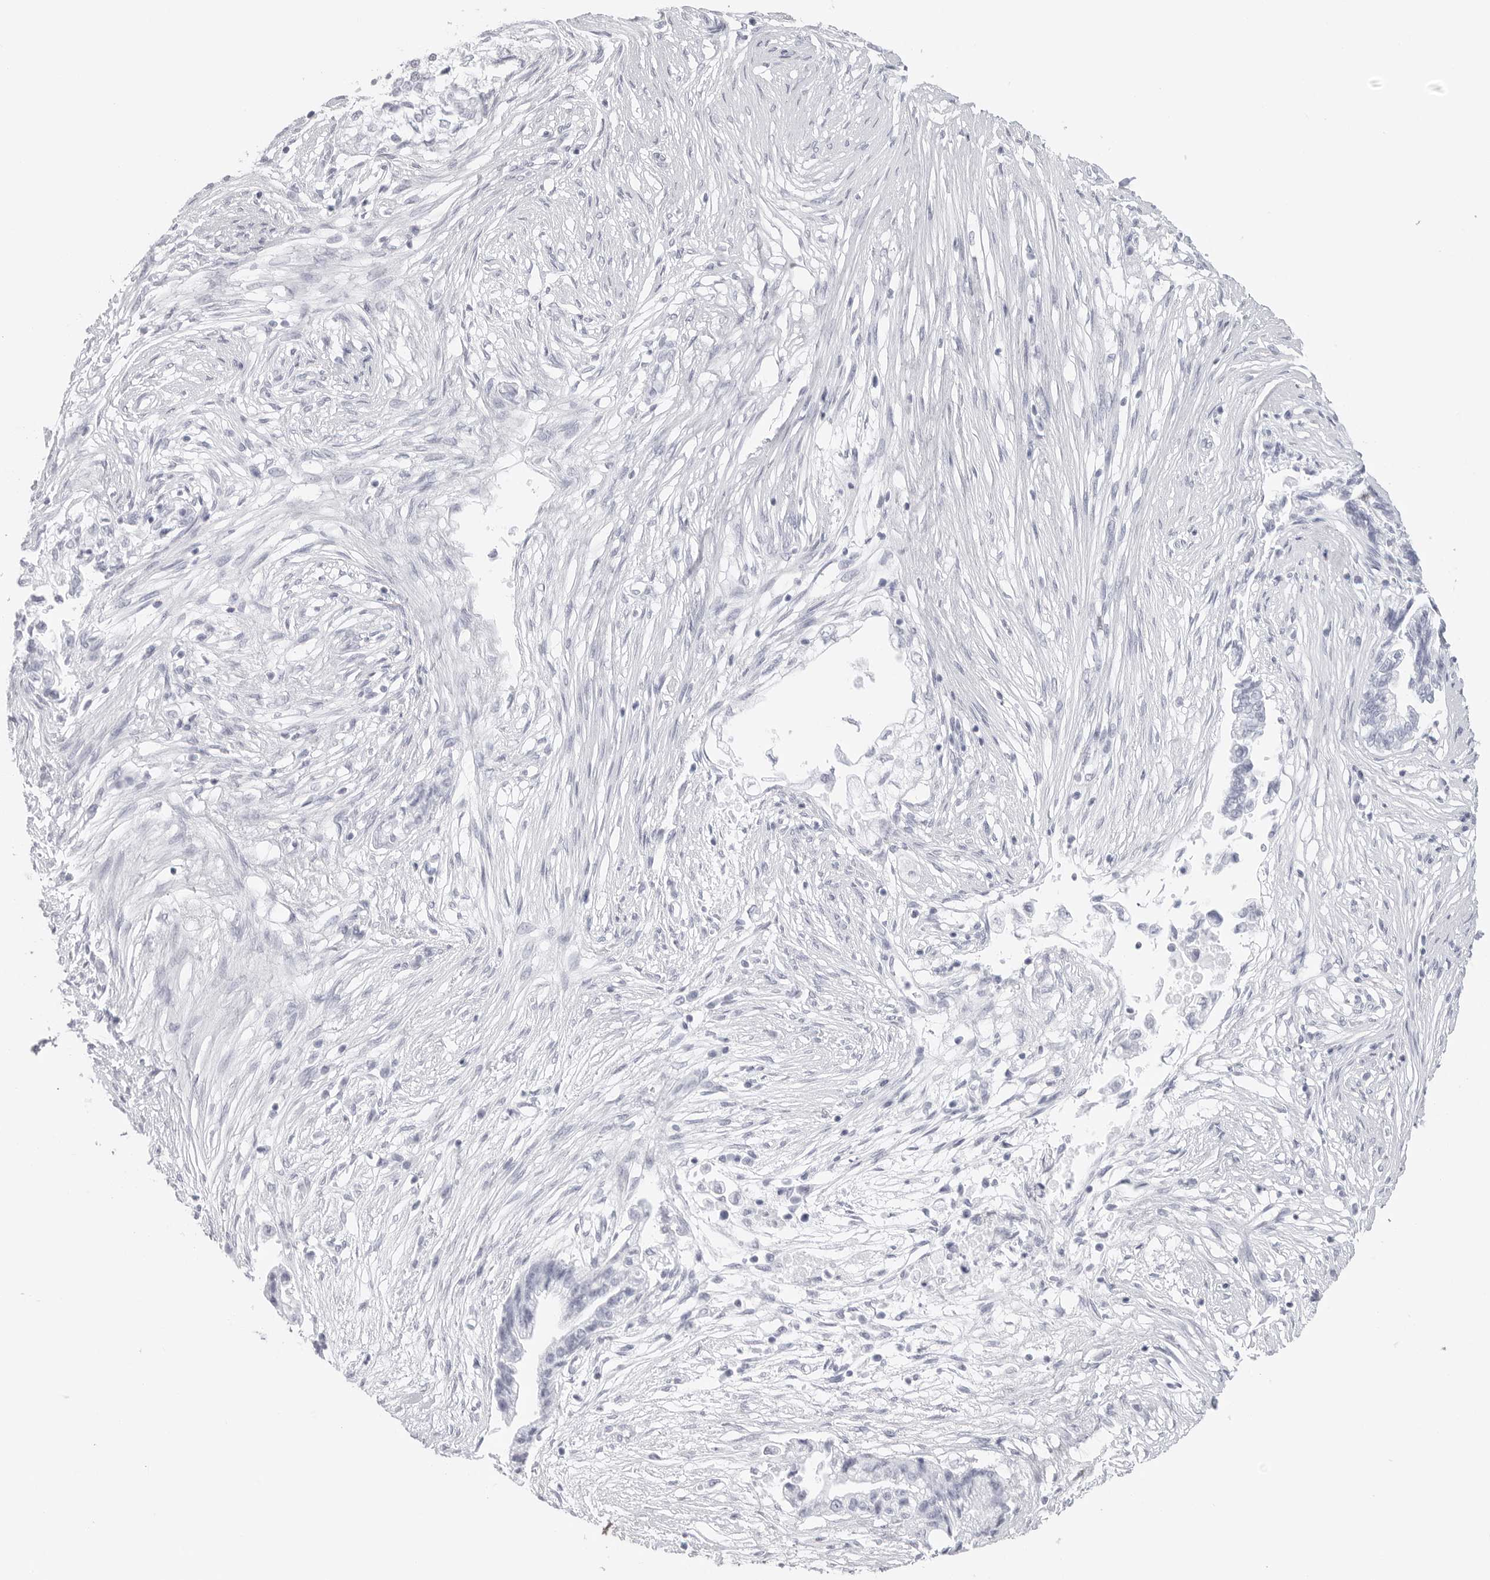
{"staining": {"intensity": "negative", "quantity": "none", "location": "none"}, "tissue": "pancreatic cancer", "cell_type": "Tumor cells", "image_type": "cancer", "snomed": [{"axis": "morphology", "description": "Adenocarcinoma, NOS"}, {"axis": "topography", "description": "Pancreas"}], "caption": "IHC histopathology image of human pancreatic cancer stained for a protein (brown), which demonstrates no staining in tumor cells.", "gene": "CST2", "patient": {"sex": "male", "age": 72}}